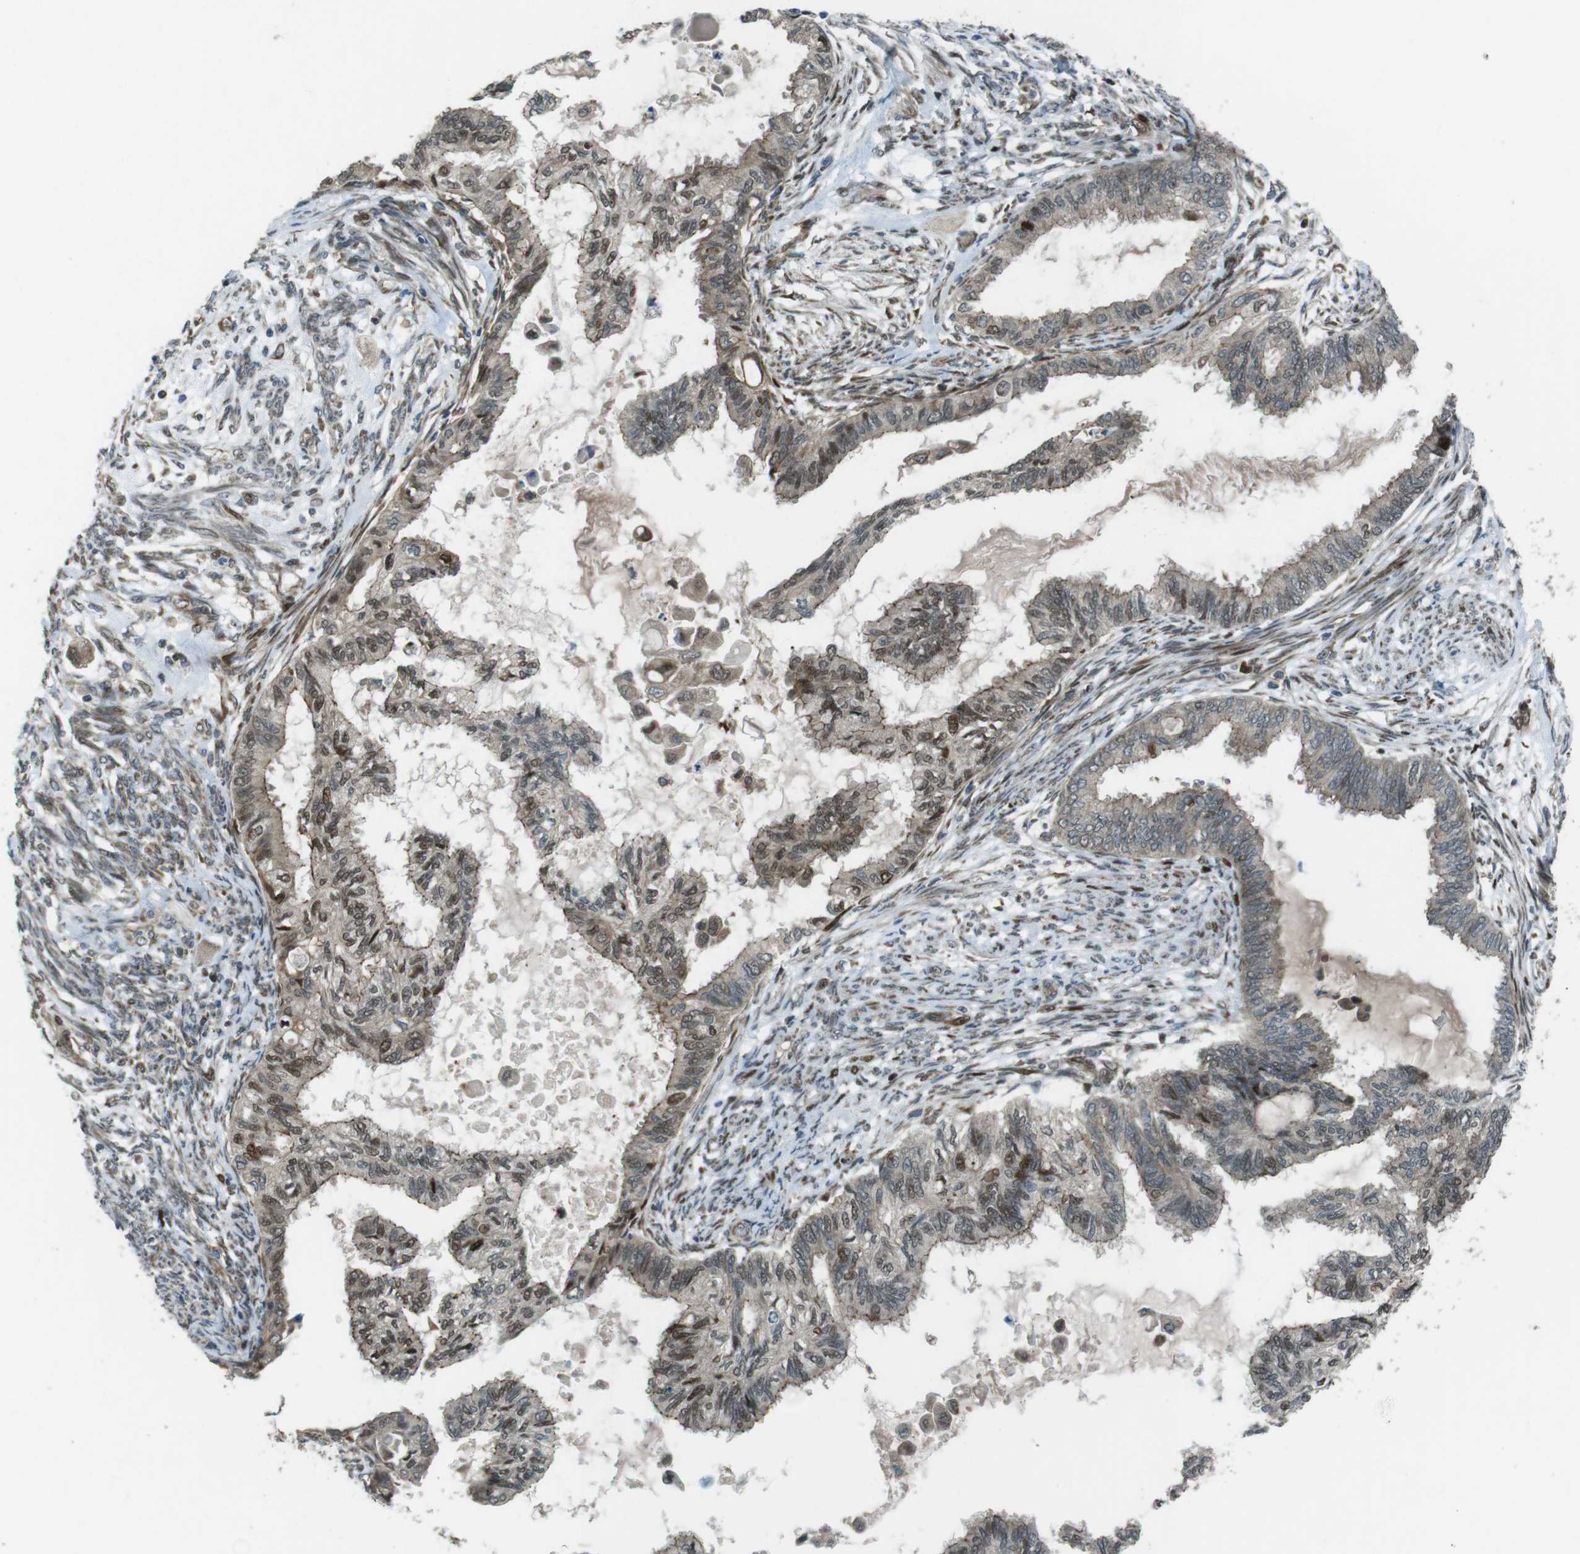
{"staining": {"intensity": "moderate", "quantity": "25%-75%", "location": "nuclear"}, "tissue": "cervical cancer", "cell_type": "Tumor cells", "image_type": "cancer", "snomed": [{"axis": "morphology", "description": "Normal tissue, NOS"}, {"axis": "morphology", "description": "Adenocarcinoma, NOS"}, {"axis": "topography", "description": "Cervix"}, {"axis": "topography", "description": "Endometrium"}], "caption": "This photomicrograph demonstrates IHC staining of cervical cancer (adenocarcinoma), with medium moderate nuclear expression in about 25%-75% of tumor cells.", "gene": "ZNF330", "patient": {"sex": "female", "age": 86}}